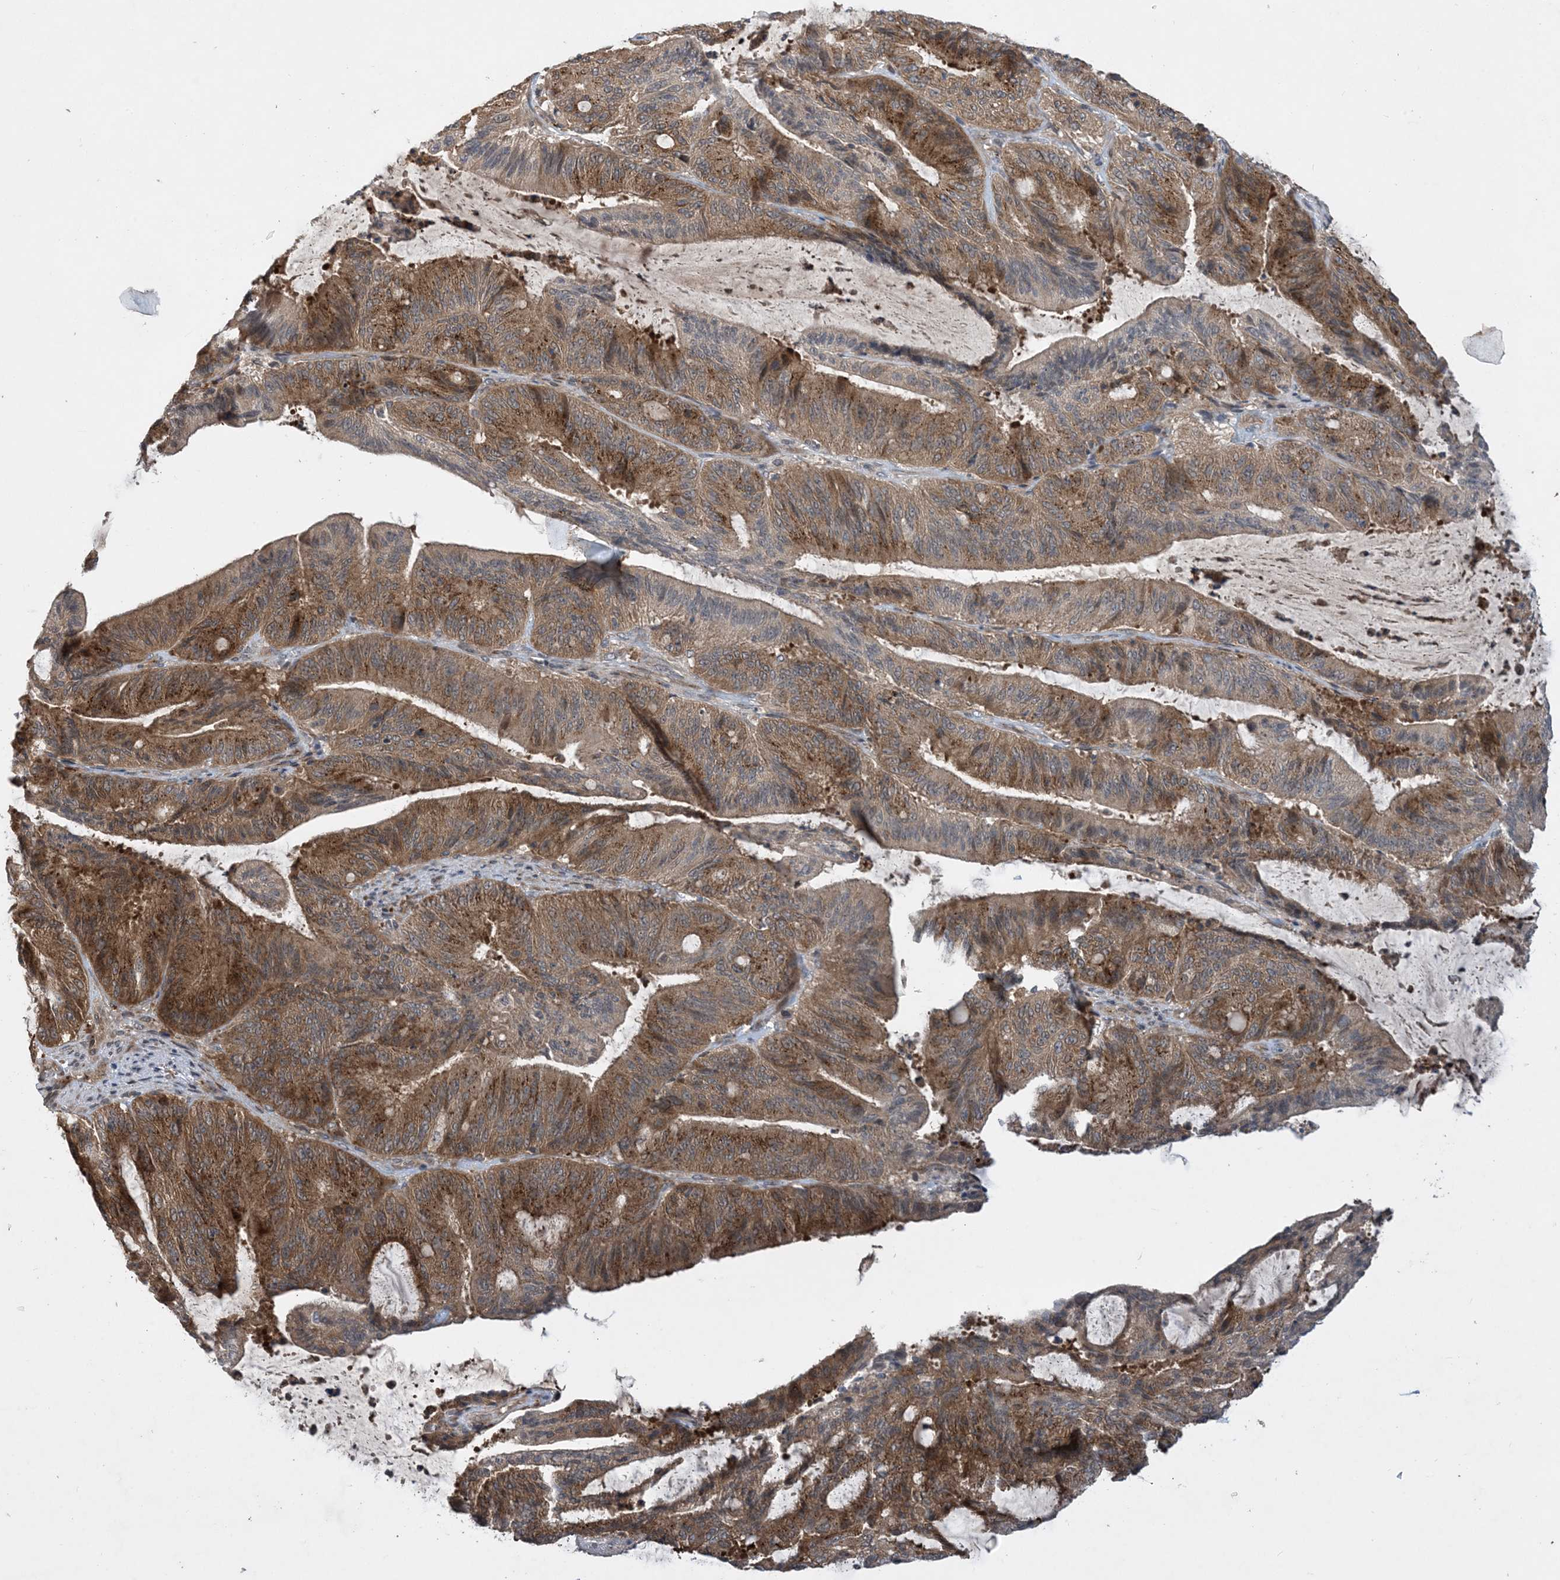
{"staining": {"intensity": "moderate", "quantity": ">75%", "location": "cytoplasmic/membranous"}, "tissue": "liver cancer", "cell_type": "Tumor cells", "image_type": "cancer", "snomed": [{"axis": "morphology", "description": "Normal tissue, NOS"}, {"axis": "morphology", "description": "Cholangiocarcinoma"}, {"axis": "topography", "description": "Liver"}, {"axis": "topography", "description": "Peripheral nerve tissue"}], "caption": "Tumor cells show medium levels of moderate cytoplasmic/membranous positivity in about >75% of cells in liver cancer.", "gene": "TINAG", "patient": {"sex": "female", "age": 73}}